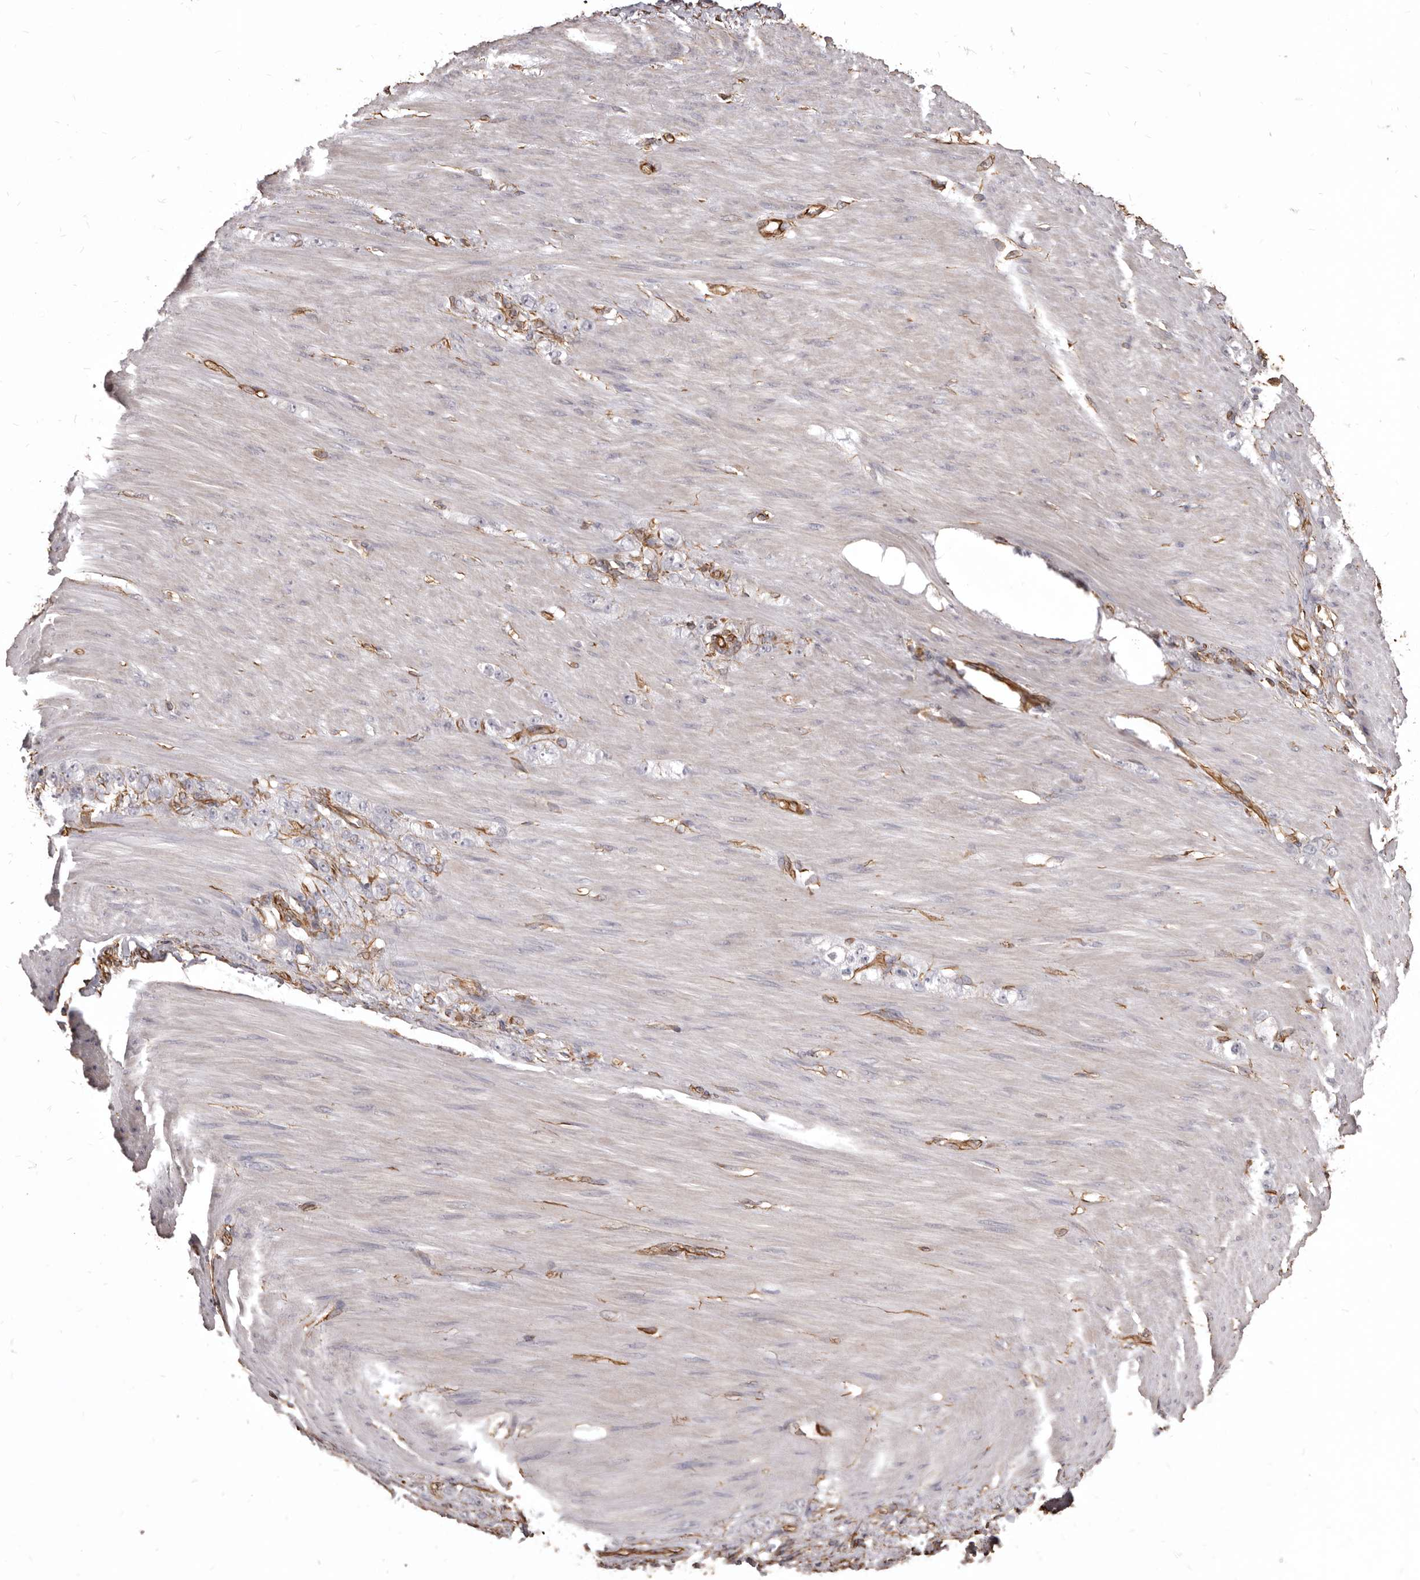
{"staining": {"intensity": "negative", "quantity": "none", "location": "none"}, "tissue": "stomach cancer", "cell_type": "Tumor cells", "image_type": "cancer", "snomed": [{"axis": "morphology", "description": "Normal tissue, NOS"}, {"axis": "morphology", "description": "Adenocarcinoma, NOS"}, {"axis": "topography", "description": "Stomach"}], "caption": "Immunohistochemical staining of human stomach cancer shows no significant staining in tumor cells.", "gene": "MTURN", "patient": {"sex": "male", "age": 82}}